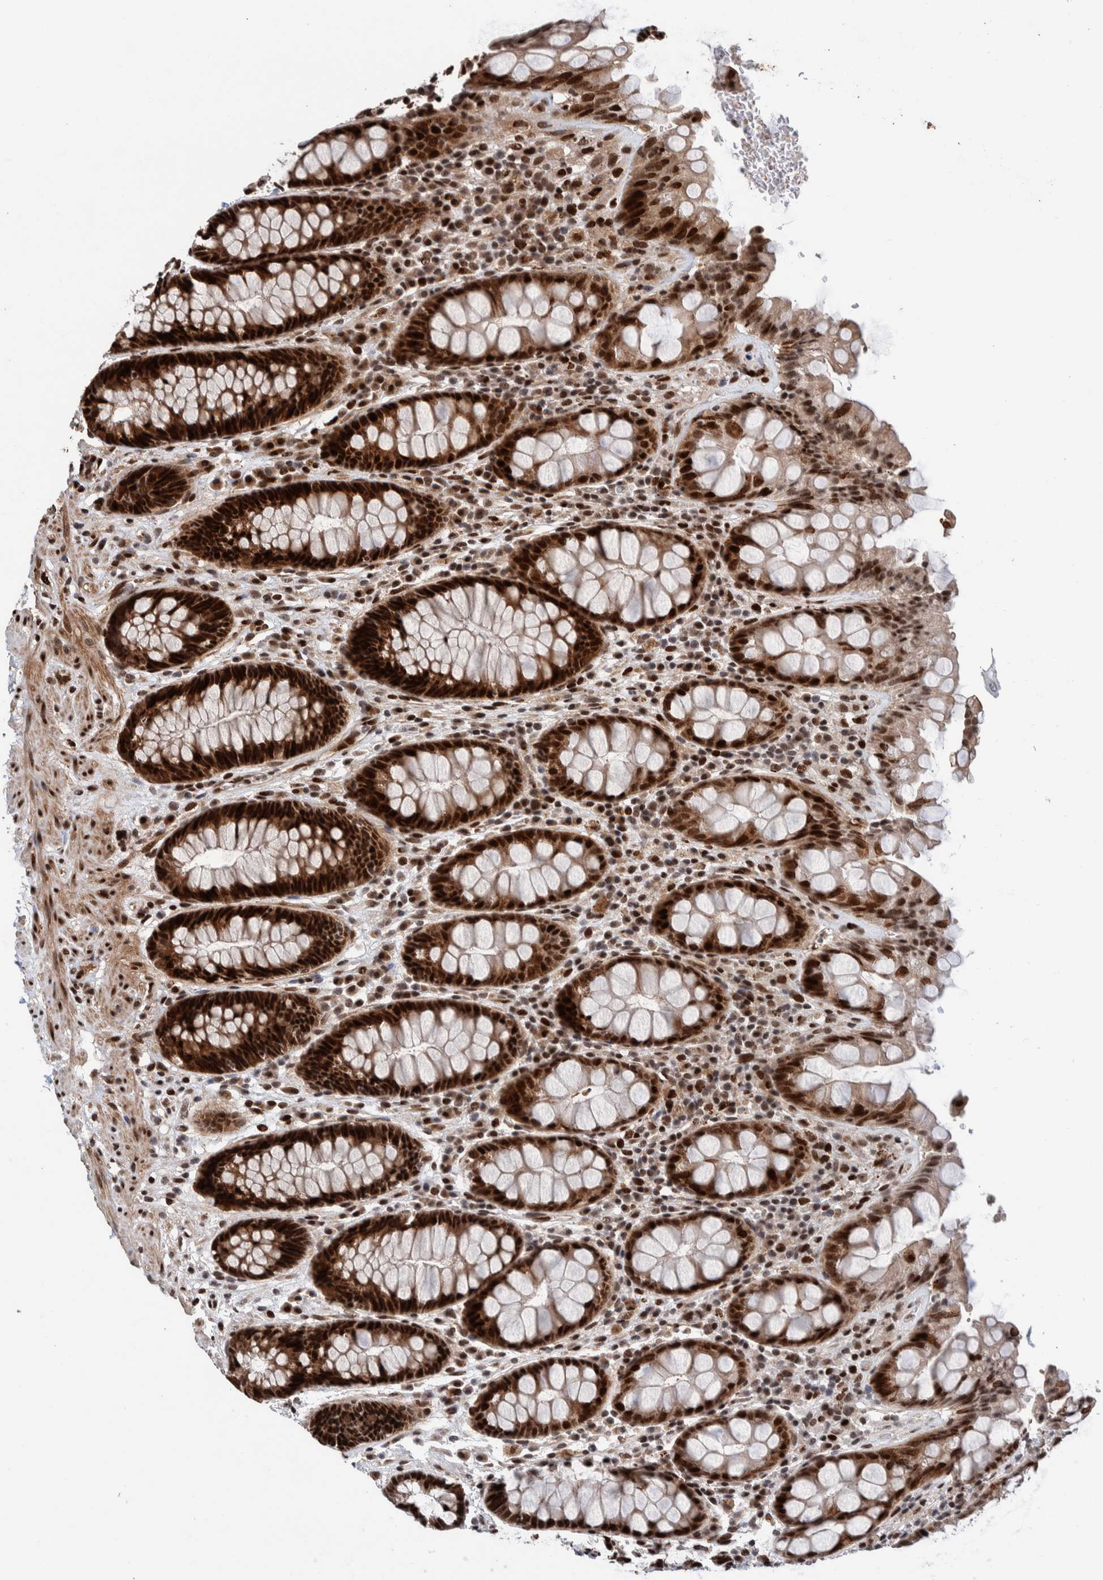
{"staining": {"intensity": "strong", "quantity": ">75%", "location": "nuclear"}, "tissue": "rectum", "cell_type": "Glandular cells", "image_type": "normal", "snomed": [{"axis": "morphology", "description": "Normal tissue, NOS"}, {"axis": "topography", "description": "Rectum"}], "caption": "Immunohistochemical staining of benign human rectum exhibits >75% levels of strong nuclear protein expression in about >75% of glandular cells. (DAB IHC with brightfield microscopy, high magnification).", "gene": "CHD4", "patient": {"sex": "male", "age": 64}}